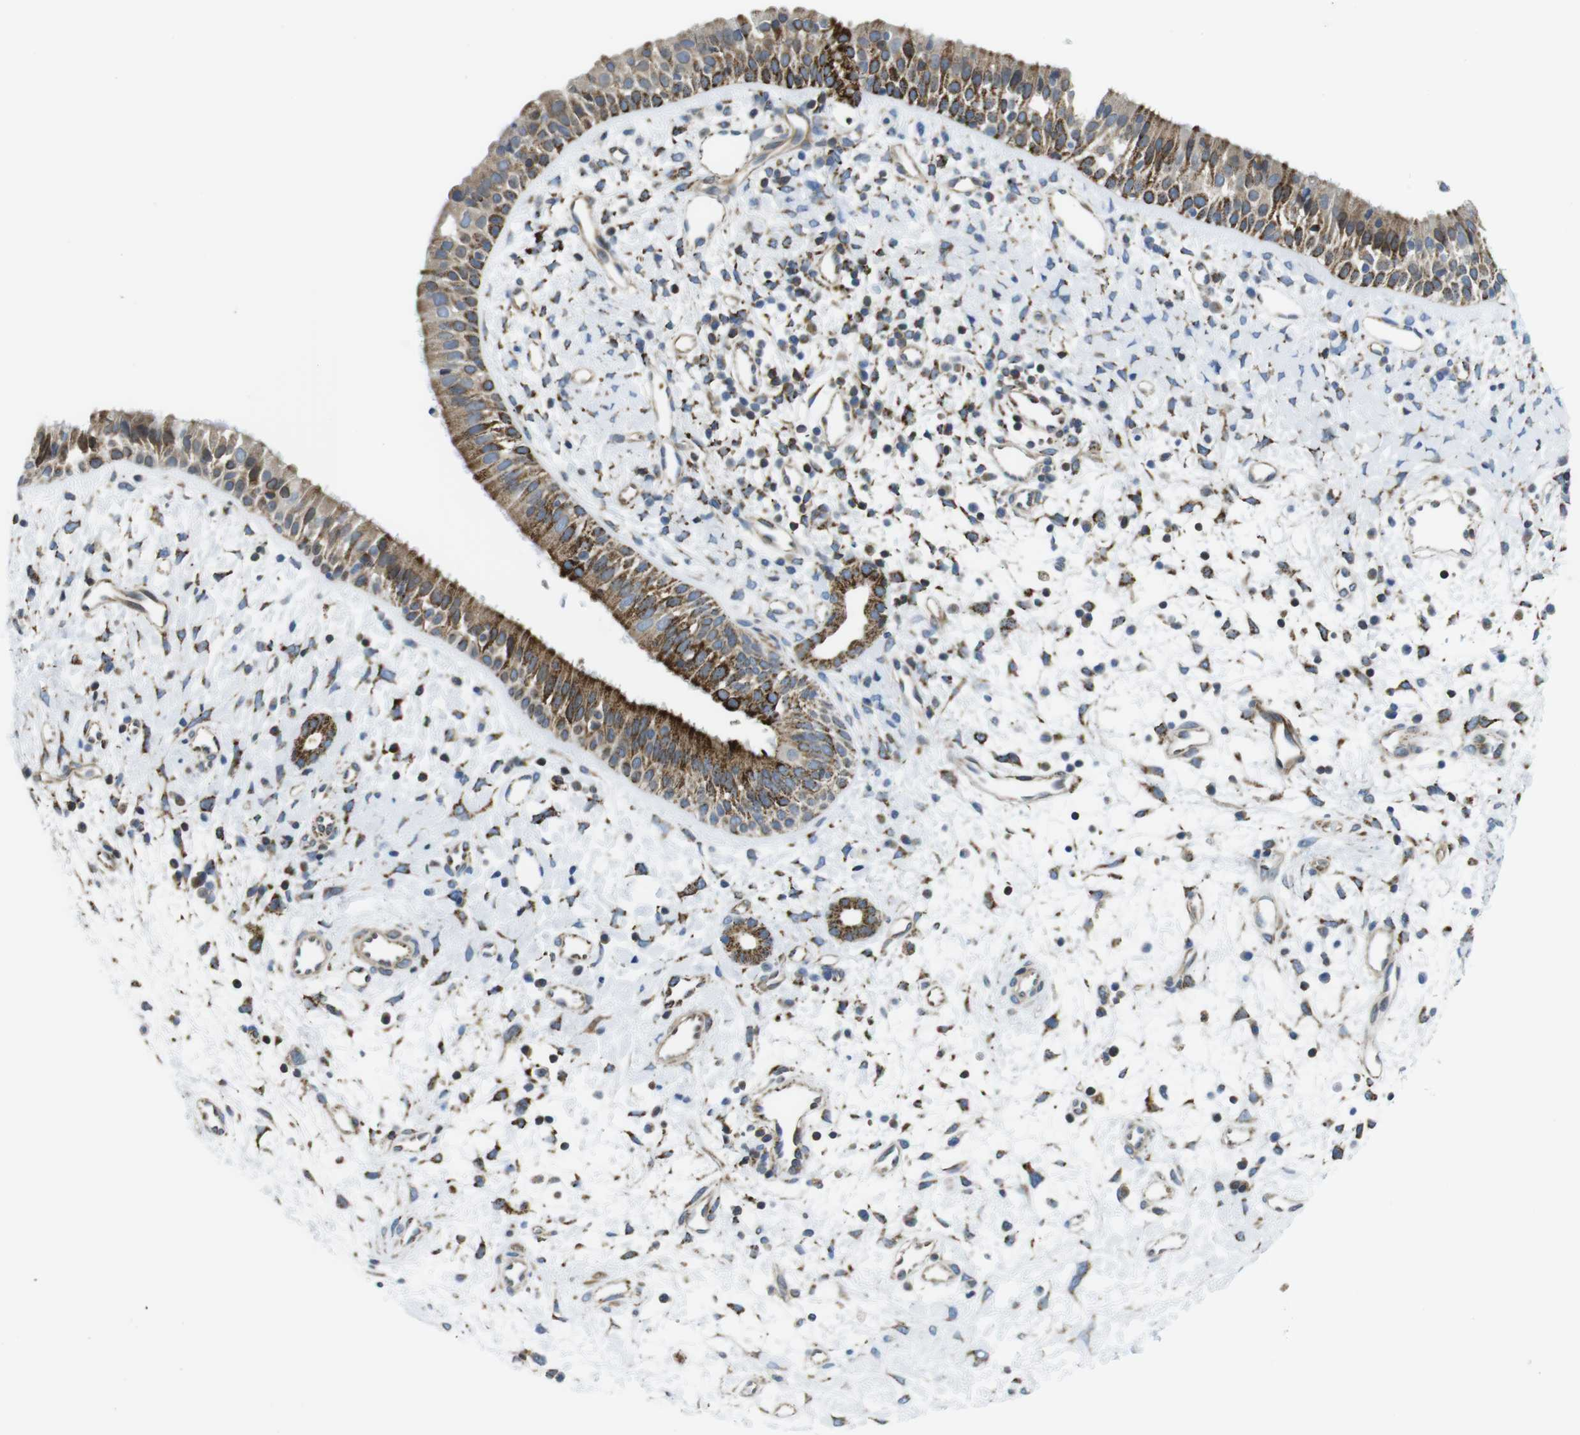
{"staining": {"intensity": "moderate", "quantity": ">75%", "location": "cytoplasmic/membranous"}, "tissue": "nasopharynx", "cell_type": "Respiratory epithelial cells", "image_type": "normal", "snomed": [{"axis": "morphology", "description": "Normal tissue, NOS"}, {"axis": "topography", "description": "Nasopharynx"}], "caption": "This image shows IHC staining of normal human nasopharynx, with medium moderate cytoplasmic/membranous staining in approximately >75% of respiratory epithelial cells.", "gene": "KCNE3", "patient": {"sex": "male", "age": 22}}